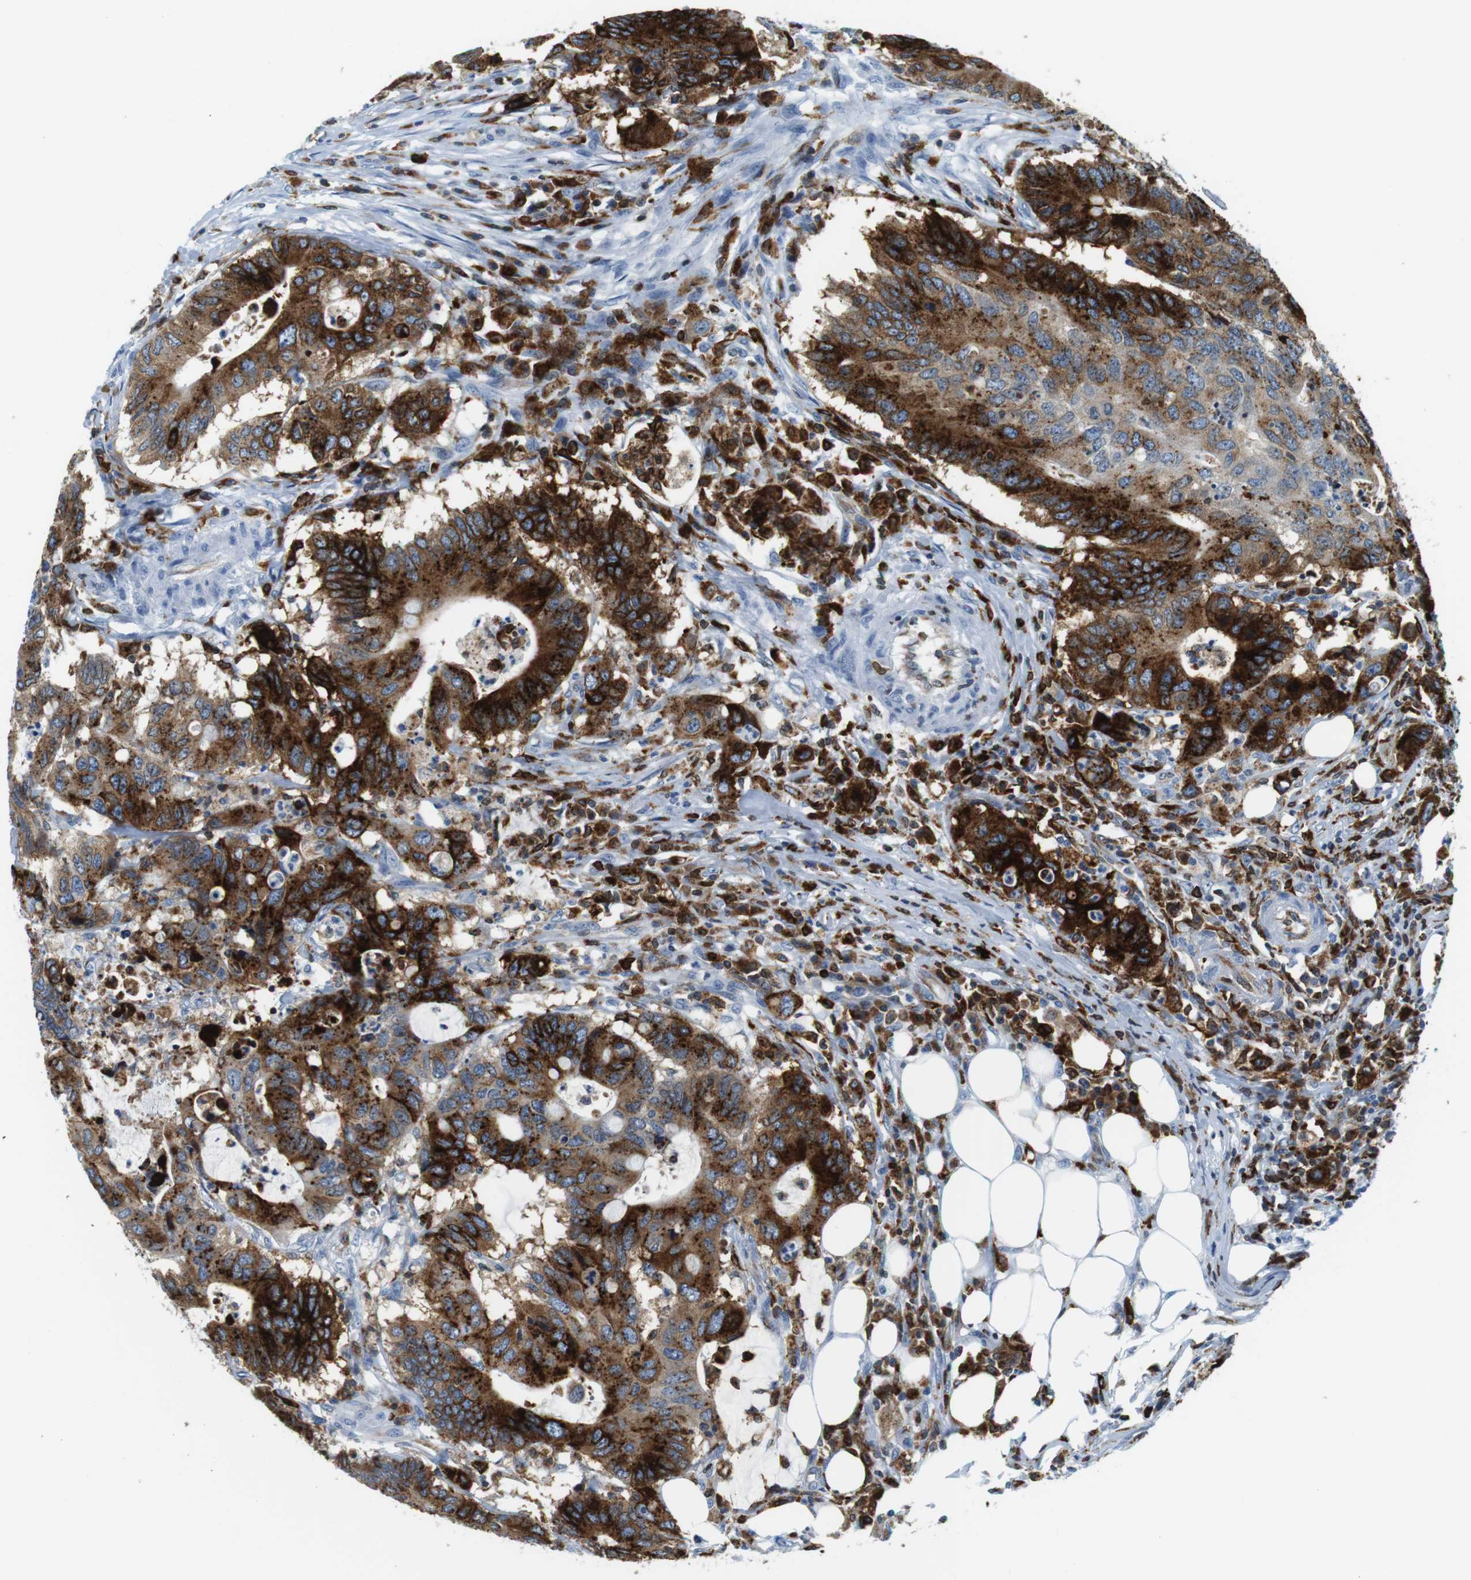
{"staining": {"intensity": "strong", "quantity": "25%-75%", "location": "cytoplasmic/membranous"}, "tissue": "colorectal cancer", "cell_type": "Tumor cells", "image_type": "cancer", "snomed": [{"axis": "morphology", "description": "Adenocarcinoma, NOS"}, {"axis": "topography", "description": "Colon"}], "caption": "Immunohistochemical staining of adenocarcinoma (colorectal) exhibits high levels of strong cytoplasmic/membranous positivity in about 25%-75% of tumor cells.", "gene": "CIITA", "patient": {"sex": "male", "age": 71}}